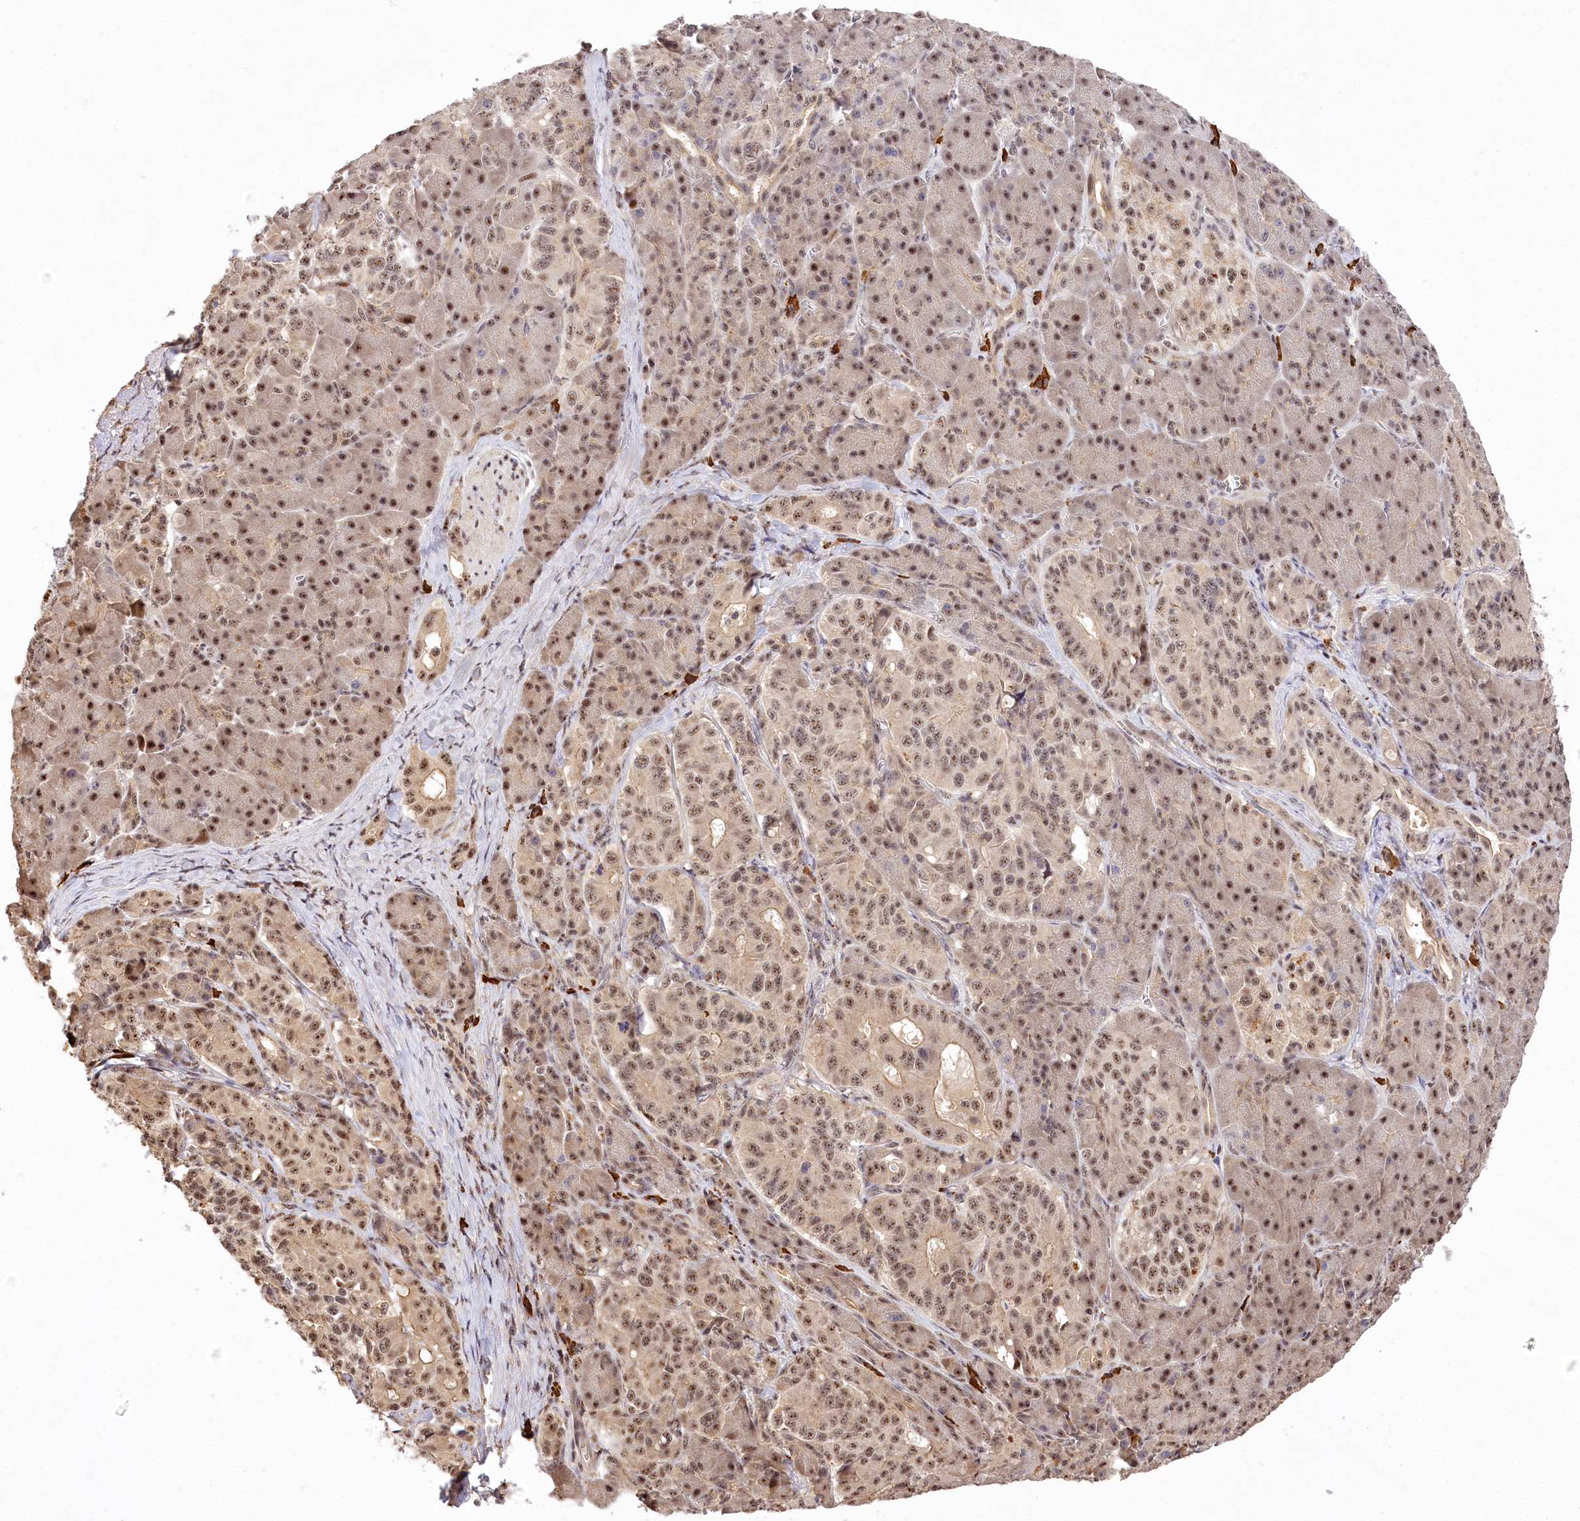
{"staining": {"intensity": "weak", "quantity": ">75%", "location": "nuclear"}, "tissue": "pancreatic cancer", "cell_type": "Tumor cells", "image_type": "cancer", "snomed": [{"axis": "morphology", "description": "Adenocarcinoma, NOS"}, {"axis": "topography", "description": "Pancreas"}], "caption": "An image showing weak nuclear staining in approximately >75% of tumor cells in pancreatic cancer, as visualized by brown immunohistochemical staining.", "gene": "PYROXD1", "patient": {"sex": "female", "age": 74}}